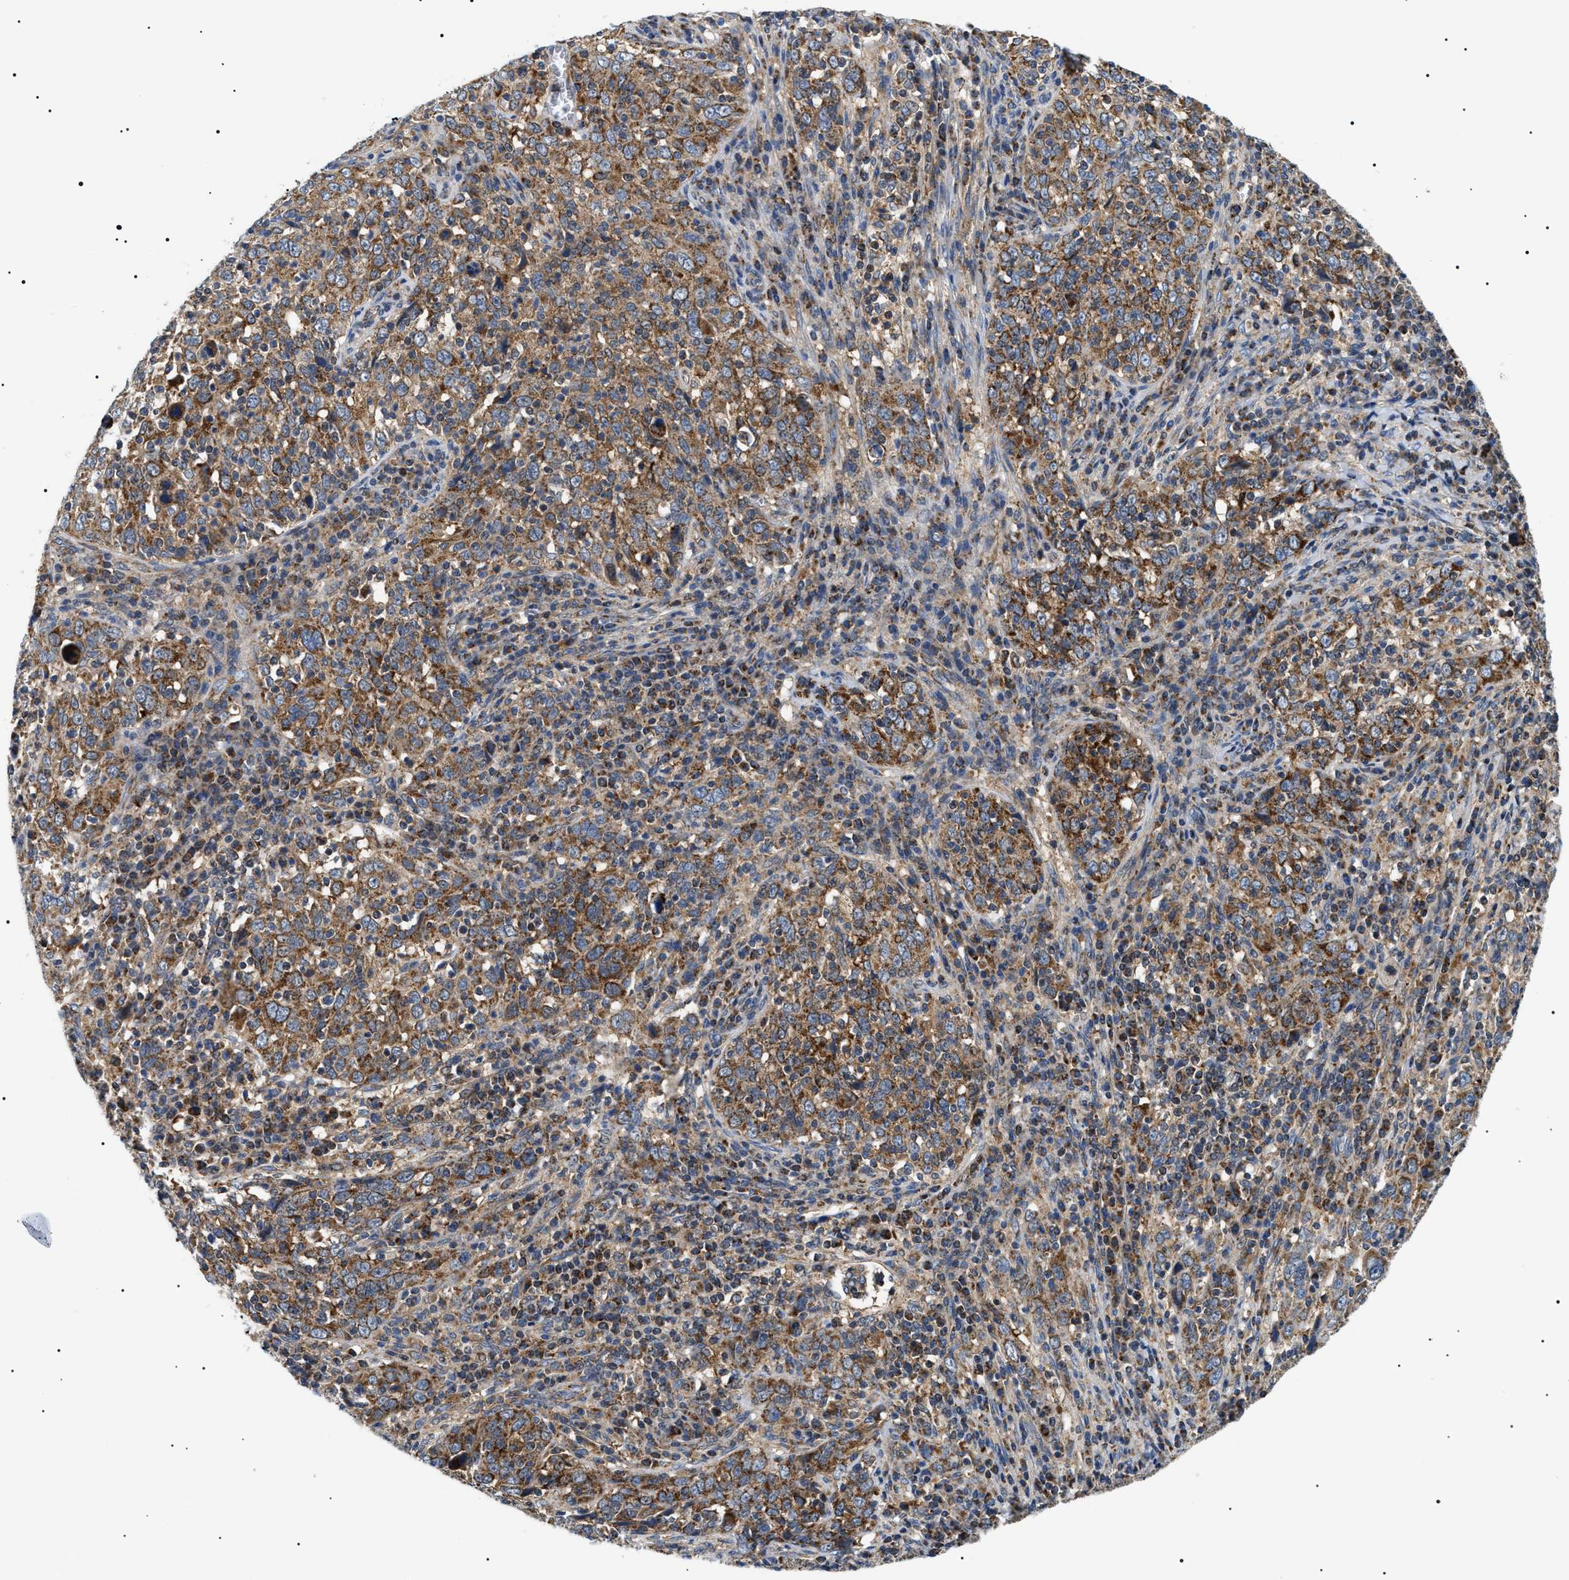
{"staining": {"intensity": "moderate", "quantity": ">75%", "location": "cytoplasmic/membranous"}, "tissue": "cervical cancer", "cell_type": "Tumor cells", "image_type": "cancer", "snomed": [{"axis": "morphology", "description": "Squamous cell carcinoma, NOS"}, {"axis": "topography", "description": "Cervix"}], "caption": "Protein analysis of cervical squamous cell carcinoma tissue reveals moderate cytoplasmic/membranous staining in approximately >75% of tumor cells.", "gene": "OXSM", "patient": {"sex": "female", "age": 46}}